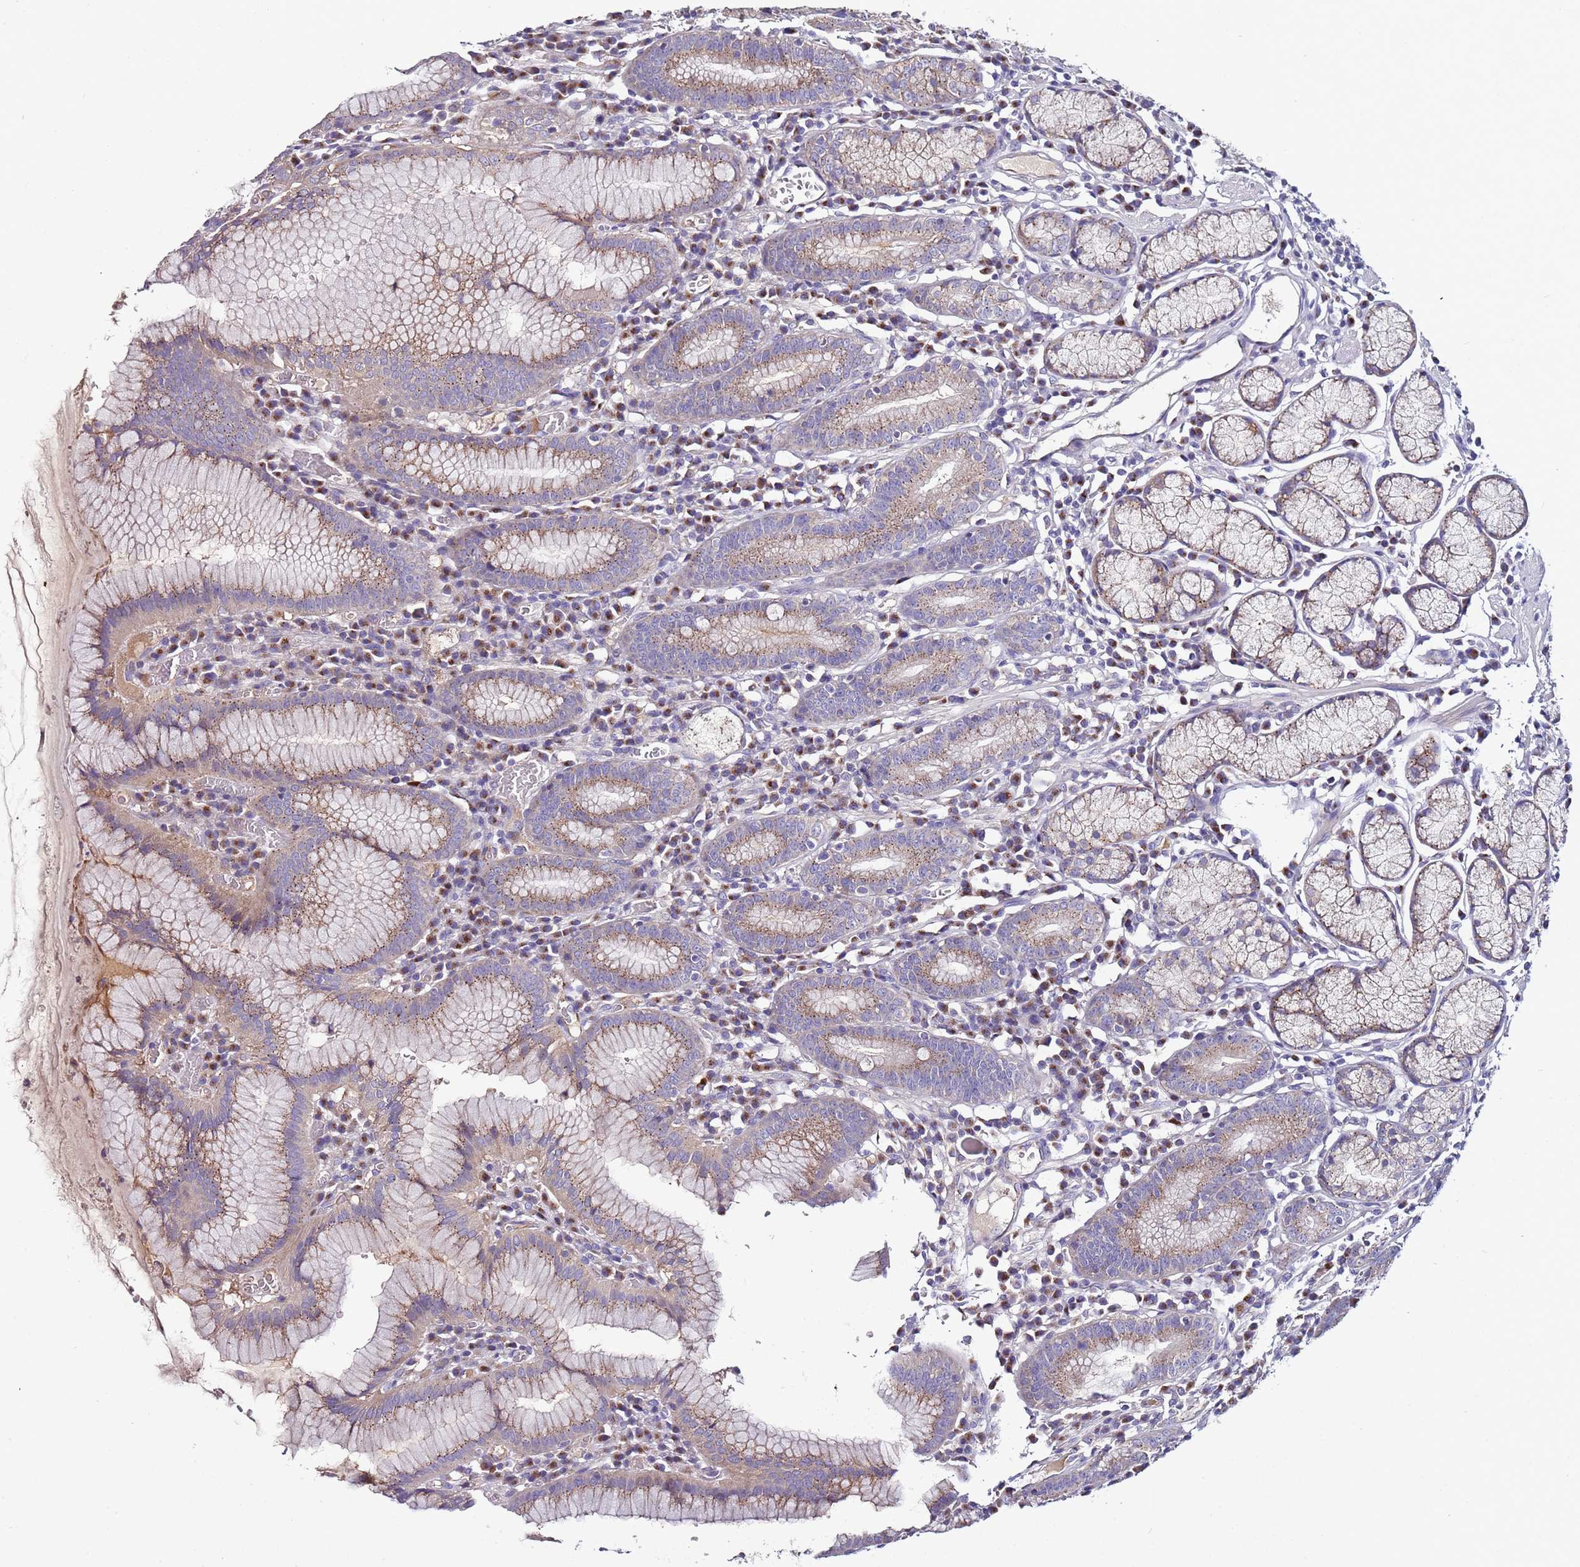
{"staining": {"intensity": "moderate", "quantity": "25%-75%", "location": "cytoplasmic/membranous"}, "tissue": "stomach", "cell_type": "Glandular cells", "image_type": "normal", "snomed": [{"axis": "morphology", "description": "Normal tissue, NOS"}, {"axis": "topography", "description": "Stomach"}], "caption": "This micrograph displays immunohistochemistry (IHC) staining of unremarkable human stomach, with medium moderate cytoplasmic/membranous staining in about 25%-75% of glandular cells.", "gene": "FAM20A", "patient": {"sex": "male", "age": 55}}